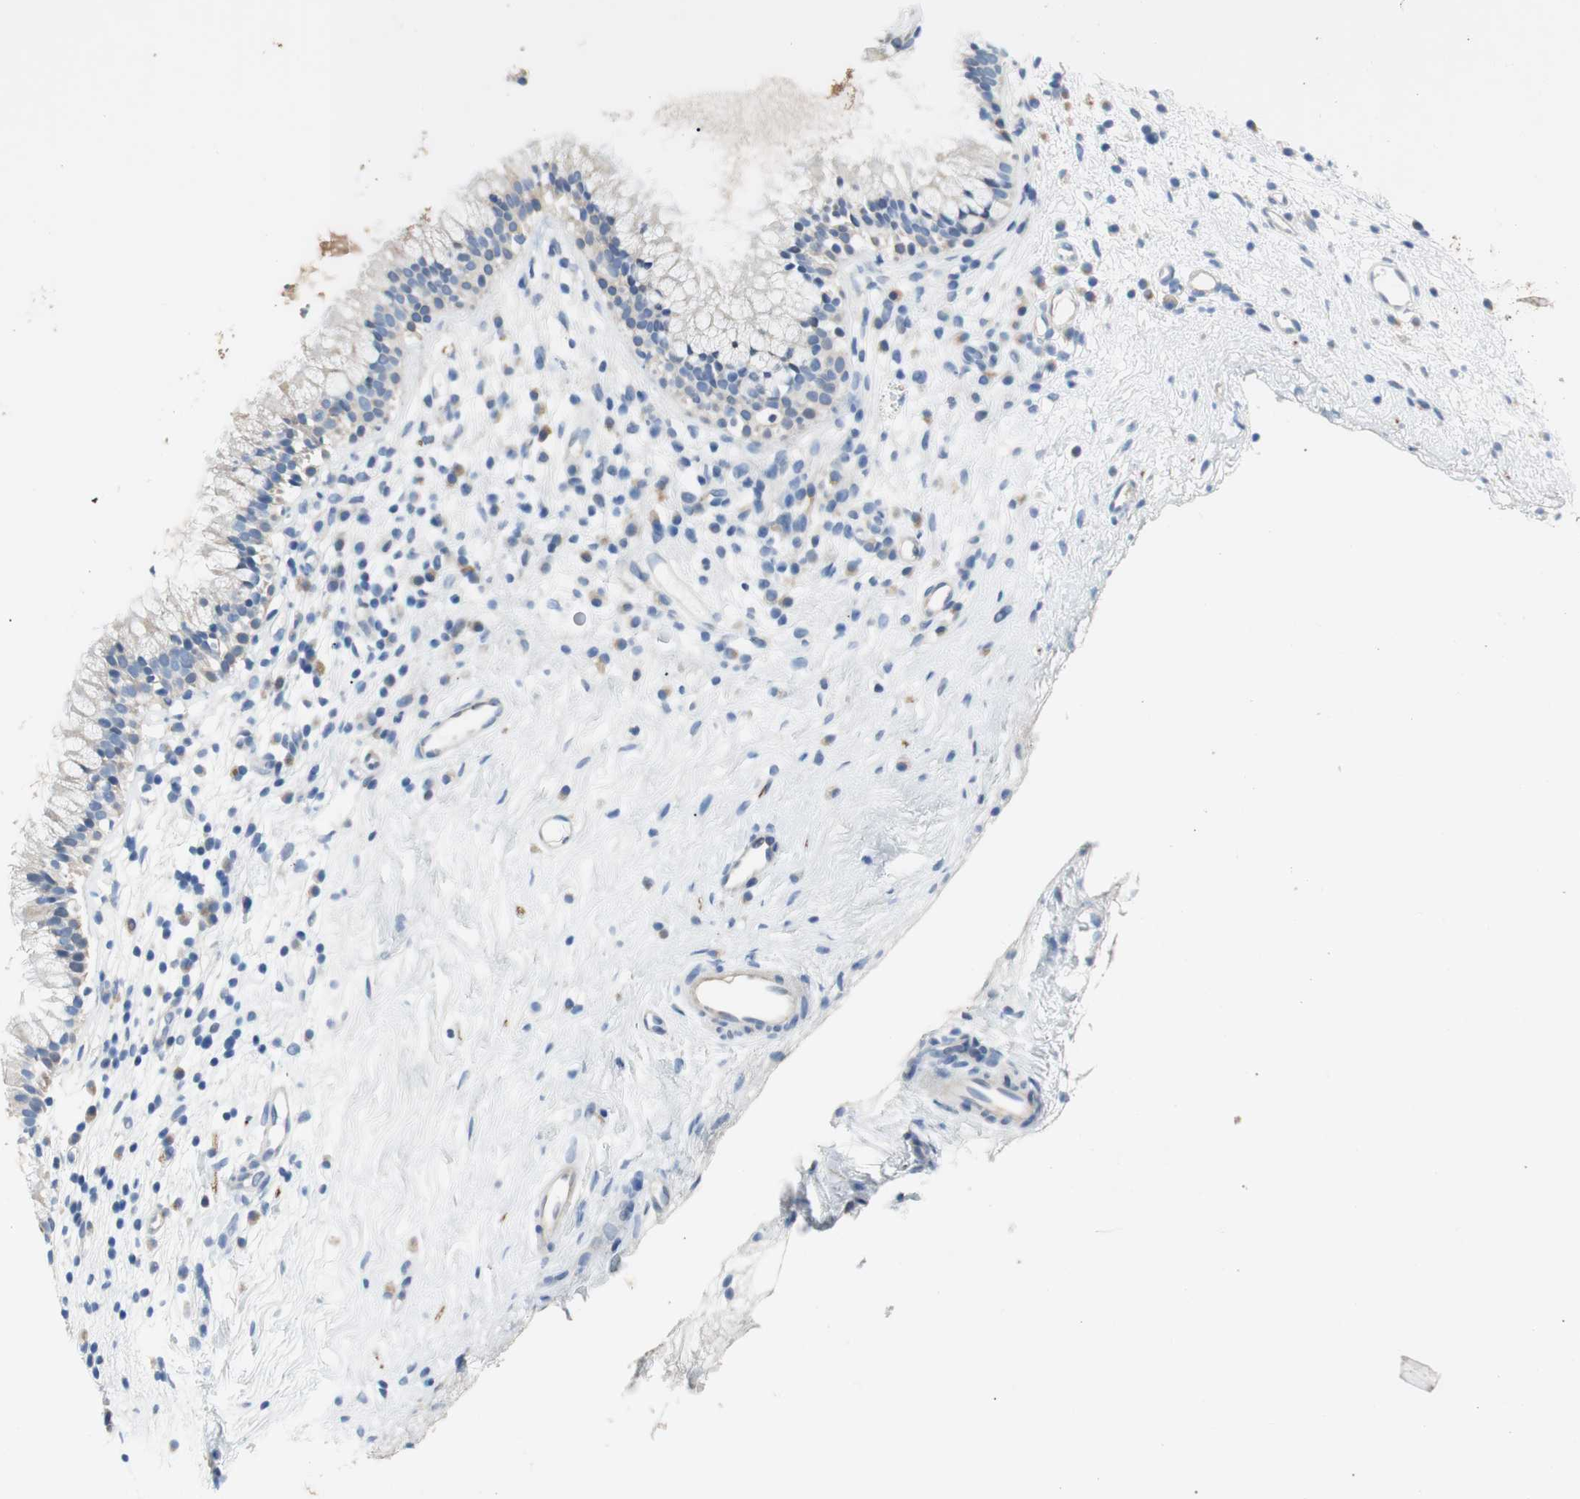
{"staining": {"intensity": "negative", "quantity": "none", "location": "none"}, "tissue": "nasopharynx", "cell_type": "Respiratory epithelial cells", "image_type": "normal", "snomed": [{"axis": "morphology", "description": "Normal tissue, NOS"}, {"axis": "topography", "description": "Nasopharynx"}], "caption": "Respiratory epithelial cells show no significant protein expression in normal nasopharynx. (DAB (3,3'-diaminobenzidine) immunohistochemistry (IHC) visualized using brightfield microscopy, high magnification).", "gene": "CCM2L", "patient": {"sex": "male", "age": 21}}